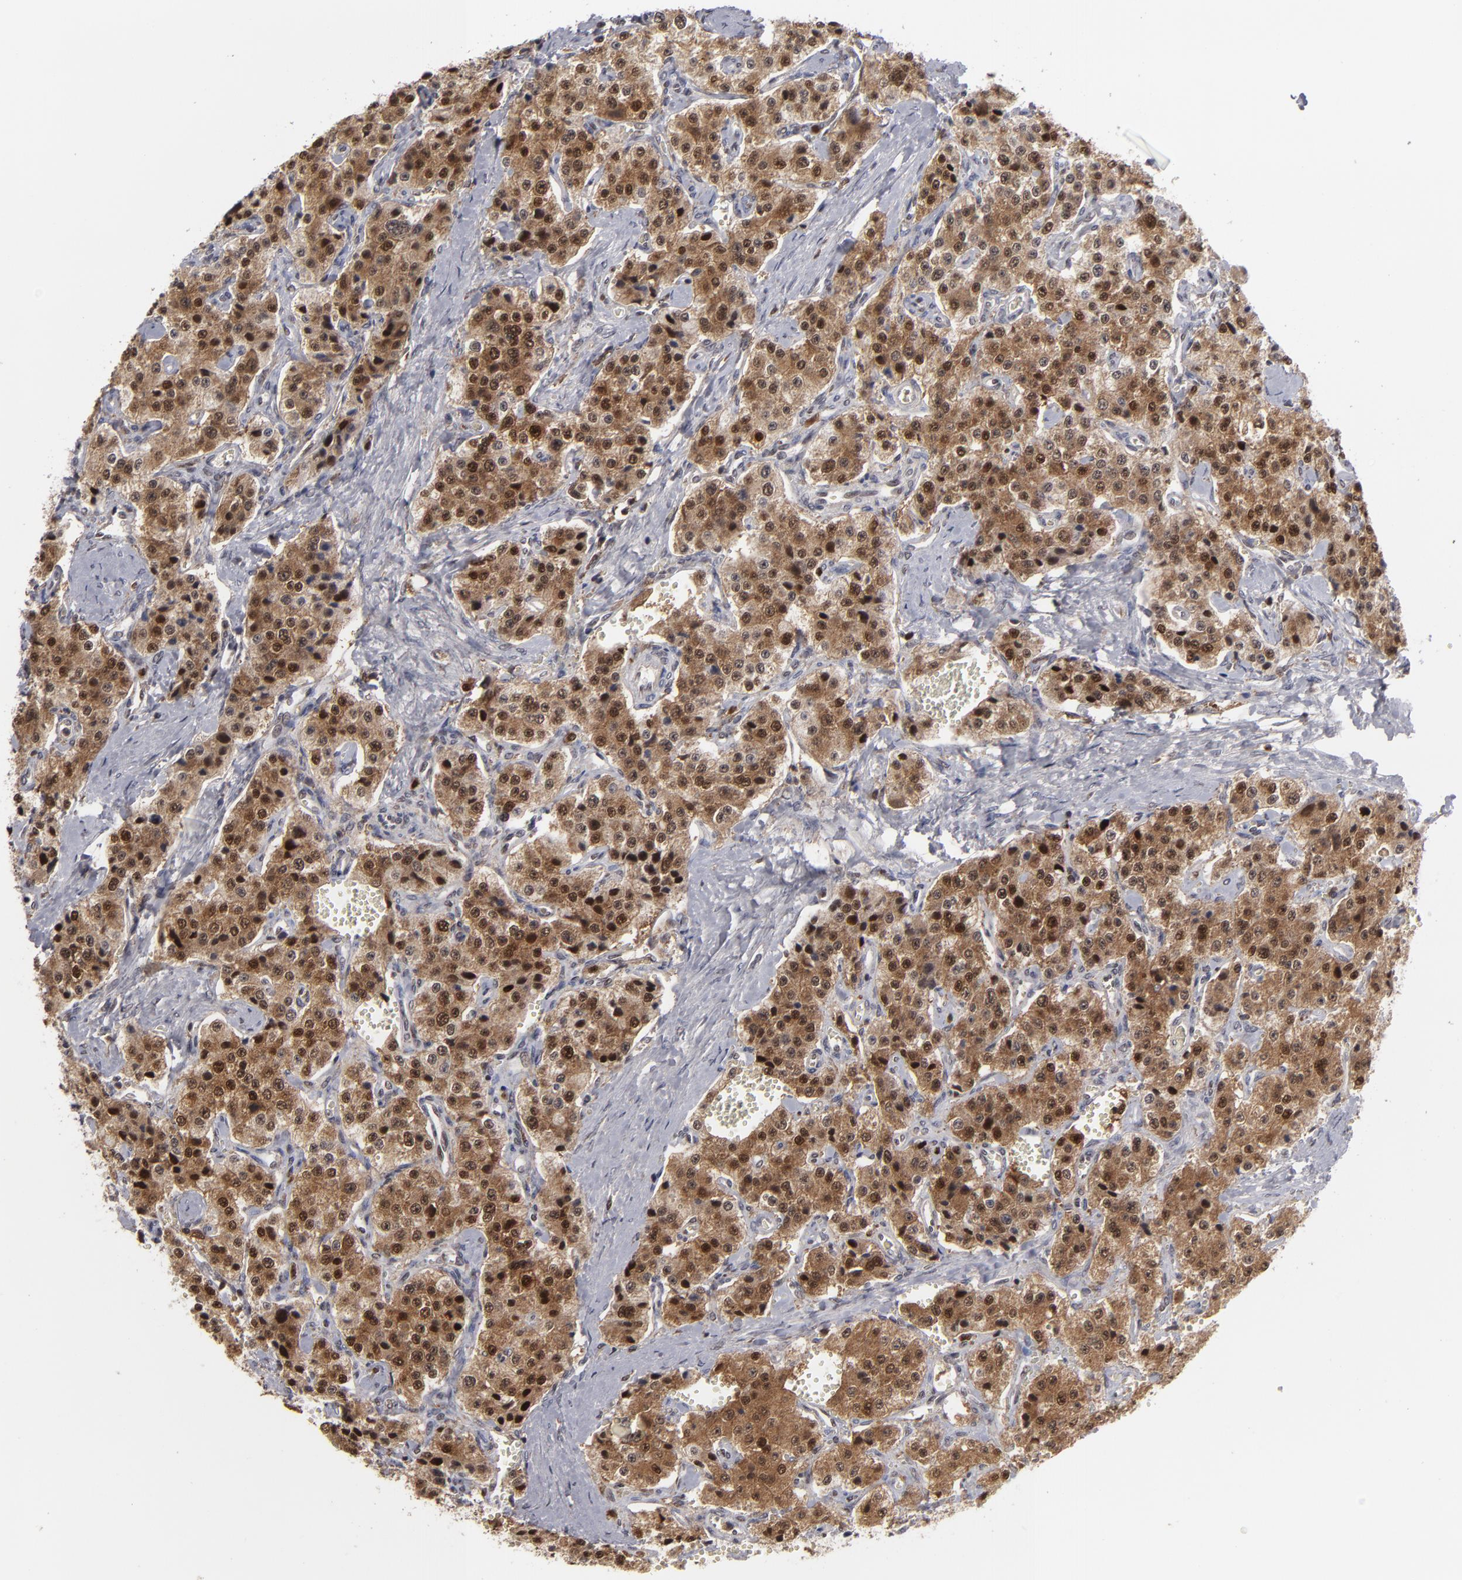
{"staining": {"intensity": "moderate", "quantity": ">75%", "location": "cytoplasmic/membranous,nuclear"}, "tissue": "carcinoid", "cell_type": "Tumor cells", "image_type": "cancer", "snomed": [{"axis": "morphology", "description": "Carcinoid, malignant, NOS"}, {"axis": "topography", "description": "Small intestine"}], "caption": "Human carcinoid (malignant) stained with a brown dye reveals moderate cytoplasmic/membranous and nuclear positive positivity in about >75% of tumor cells.", "gene": "GSR", "patient": {"sex": "male", "age": 52}}